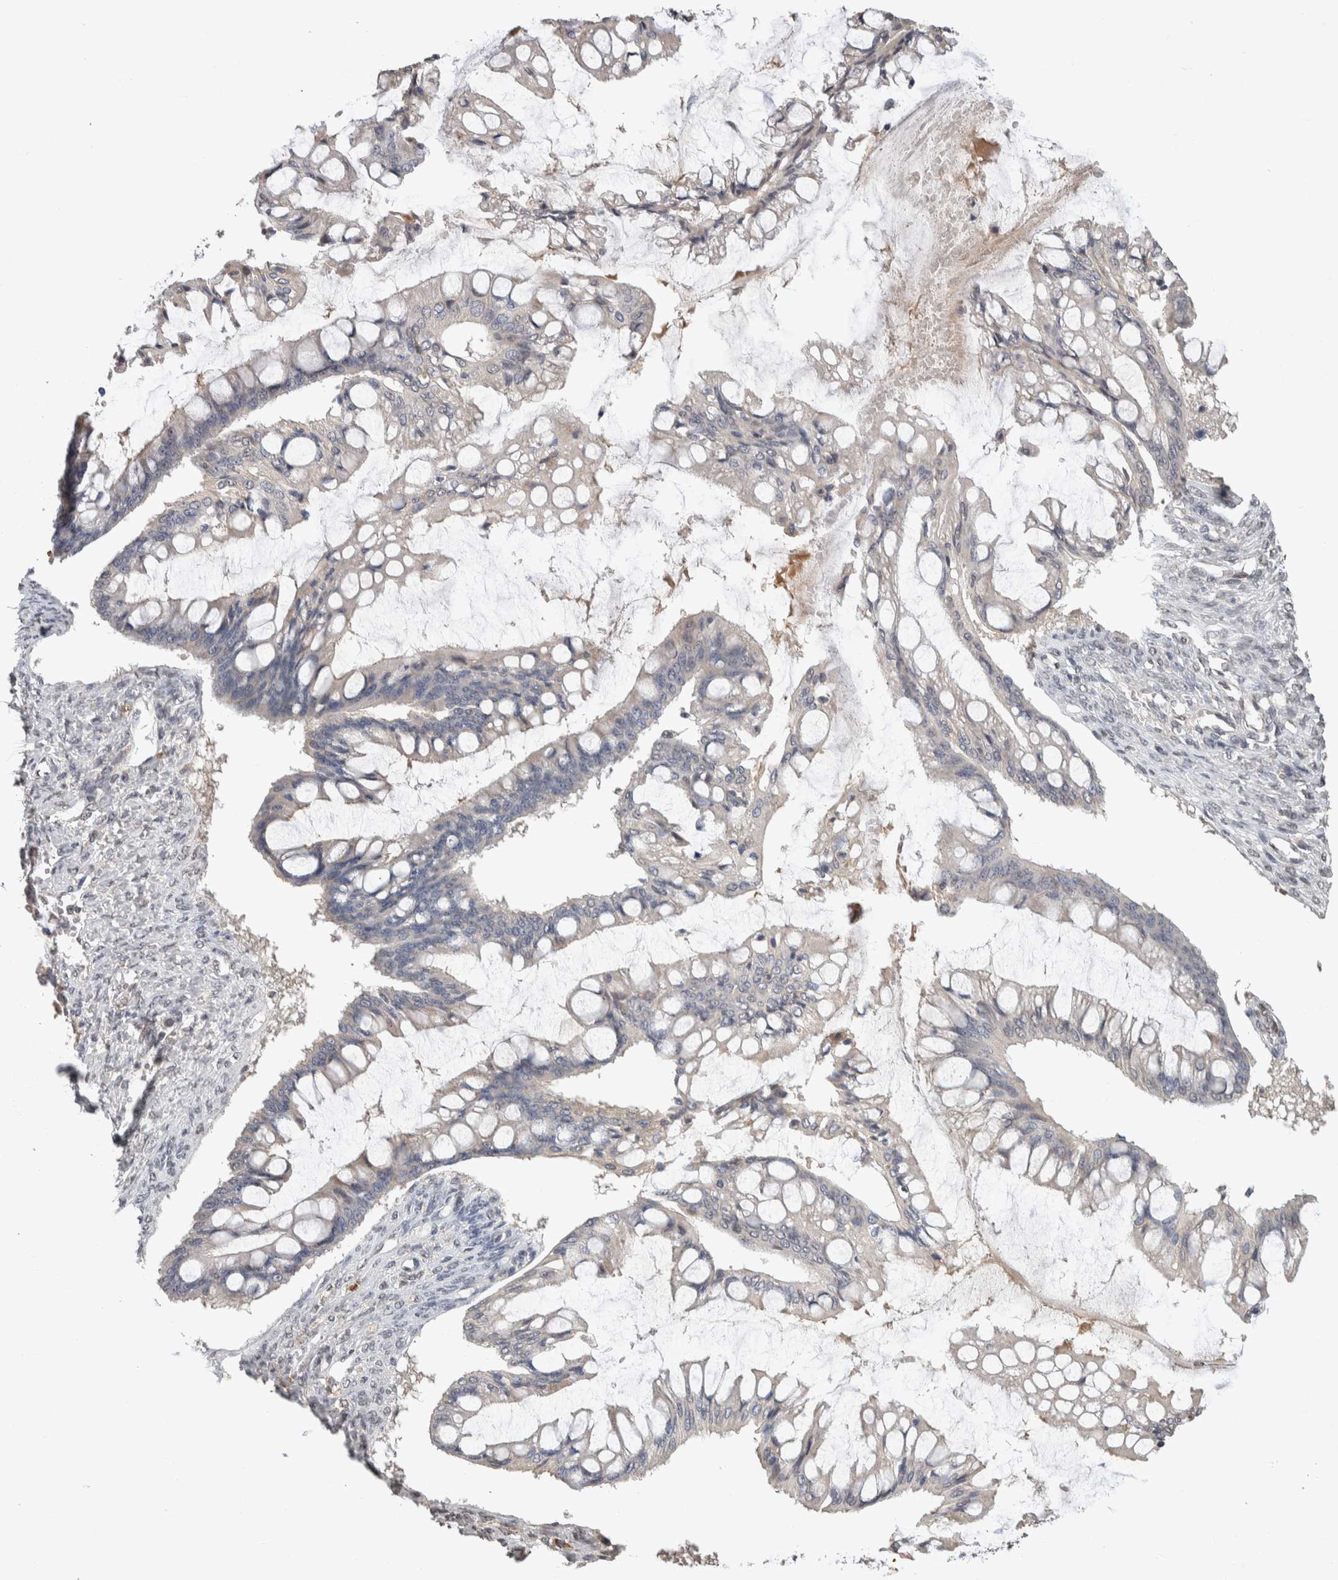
{"staining": {"intensity": "negative", "quantity": "none", "location": "none"}, "tissue": "ovarian cancer", "cell_type": "Tumor cells", "image_type": "cancer", "snomed": [{"axis": "morphology", "description": "Cystadenocarcinoma, mucinous, NOS"}, {"axis": "topography", "description": "Ovary"}], "caption": "Immunohistochemistry (IHC) of human ovarian cancer (mucinous cystadenocarcinoma) reveals no positivity in tumor cells. (Immunohistochemistry, brightfield microscopy, high magnification).", "gene": "CYSRT1", "patient": {"sex": "female", "age": 73}}